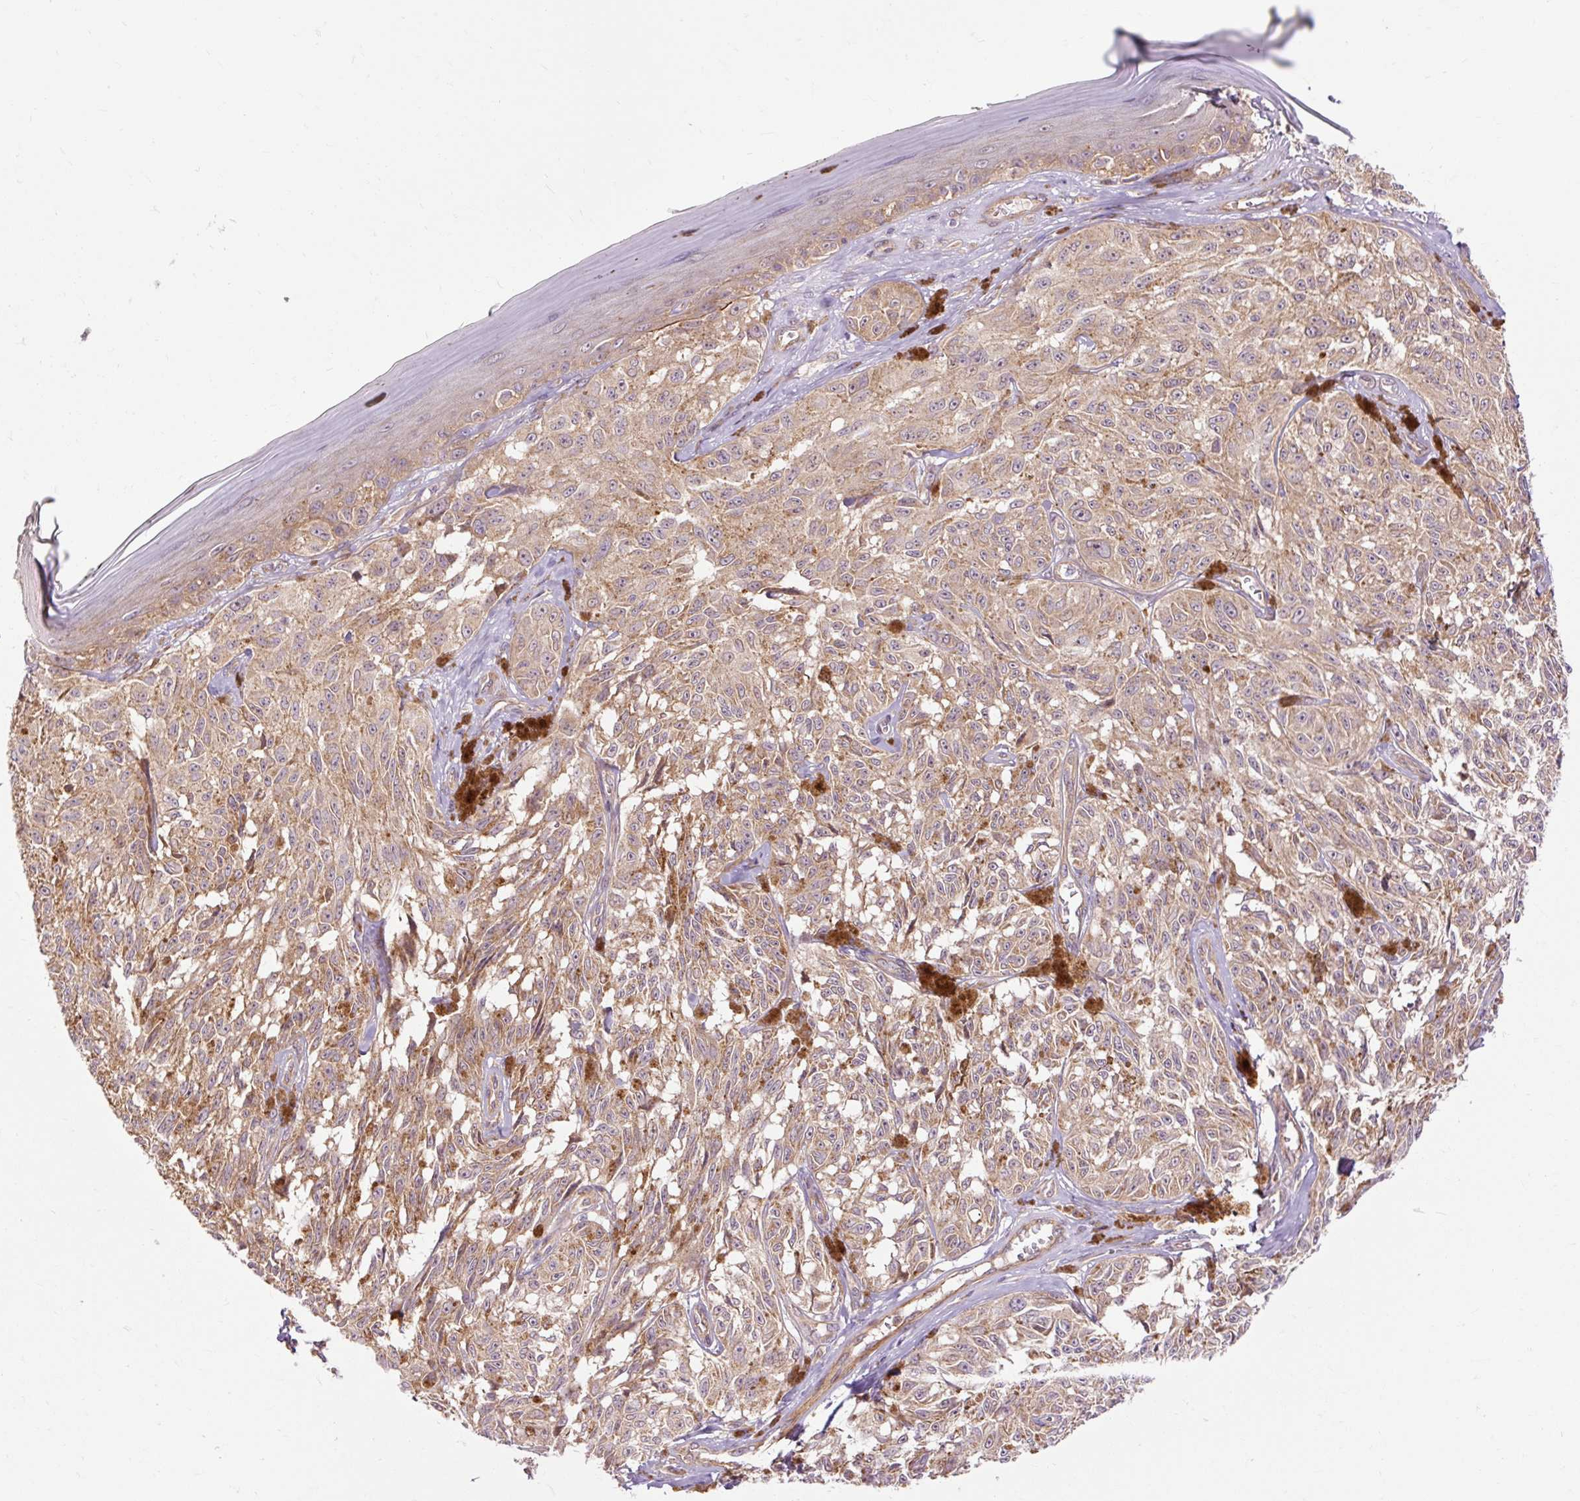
{"staining": {"intensity": "moderate", "quantity": ">75%", "location": "cytoplasmic/membranous"}, "tissue": "melanoma", "cell_type": "Tumor cells", "image_type": "cancer", "snomed": [{"axis": "morphology", "description": "Malignant melanoma, NOS"}, {"axis": "topography", "description": "Skin"}], "caption": "Tumor cells demonstrate medium levels of moderate cytoplasmic/membranous positivity in about >75% of cells in human malignant melanoma.", "gene": "RIPOR3", "patient": {"sex": "male", "age": 68}}